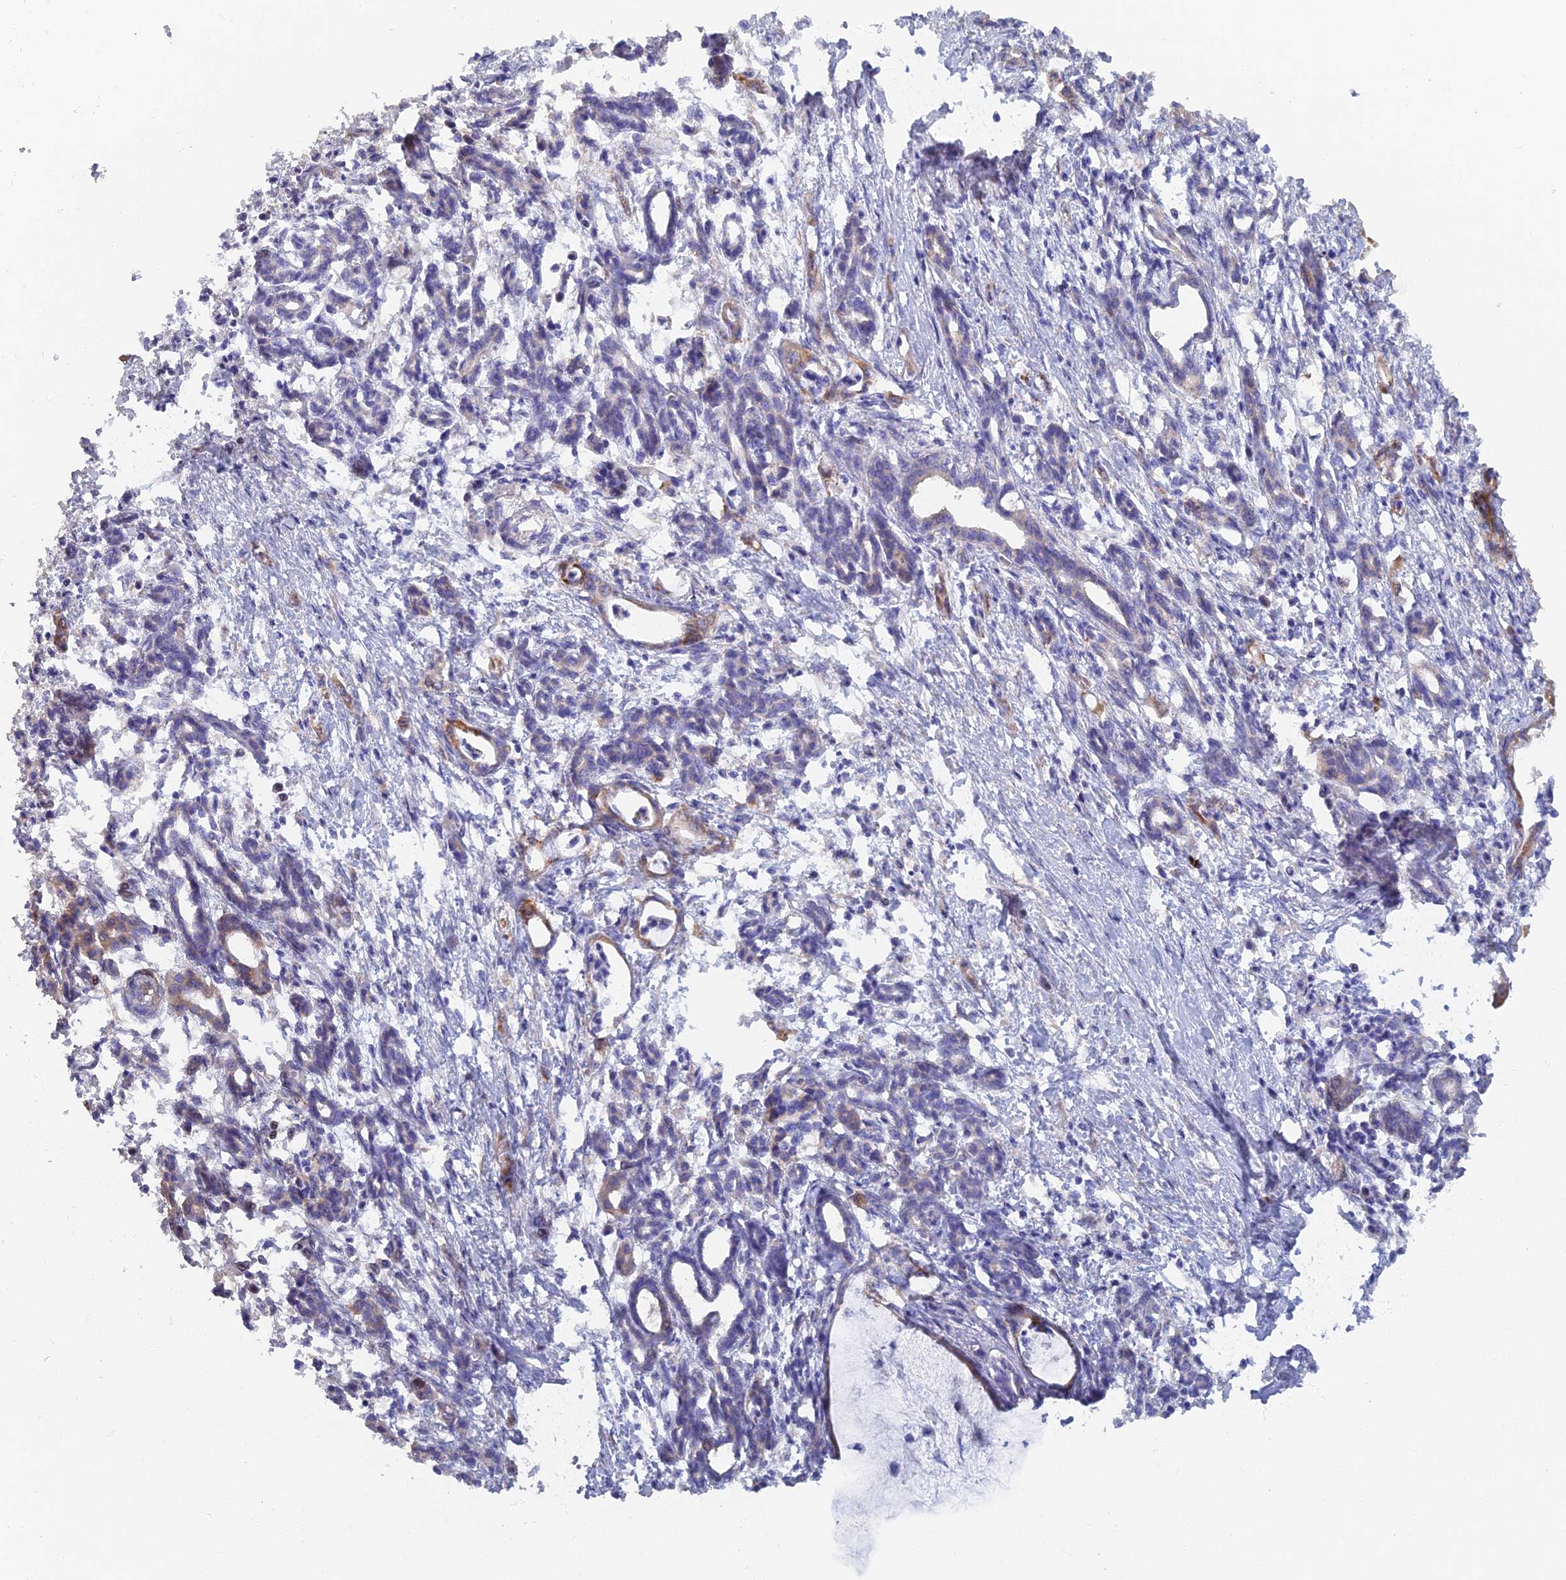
{"staining": {"intensity": "moderate", "quantity": "<25%", "location": "cytoplasmic/membranous"}, "tissue": "pancreatic cancer", "cell_type": "Tumor cells", "image_type": "cancer", "snomed": [{"axis": "morphology", "description": "Adenocarcinoma, NOS"}, {"axis": "topography", "description": "Pancreas"}], "caption": "Immunohistochemical staining of human pancreatic adenocarcinoma shows low levels of moderate cytoplasmic/membranous positivity in approximately <25% of tumor cells.", "gene": "TMEM44", "patient": {"sex": "female", "age": 55}}